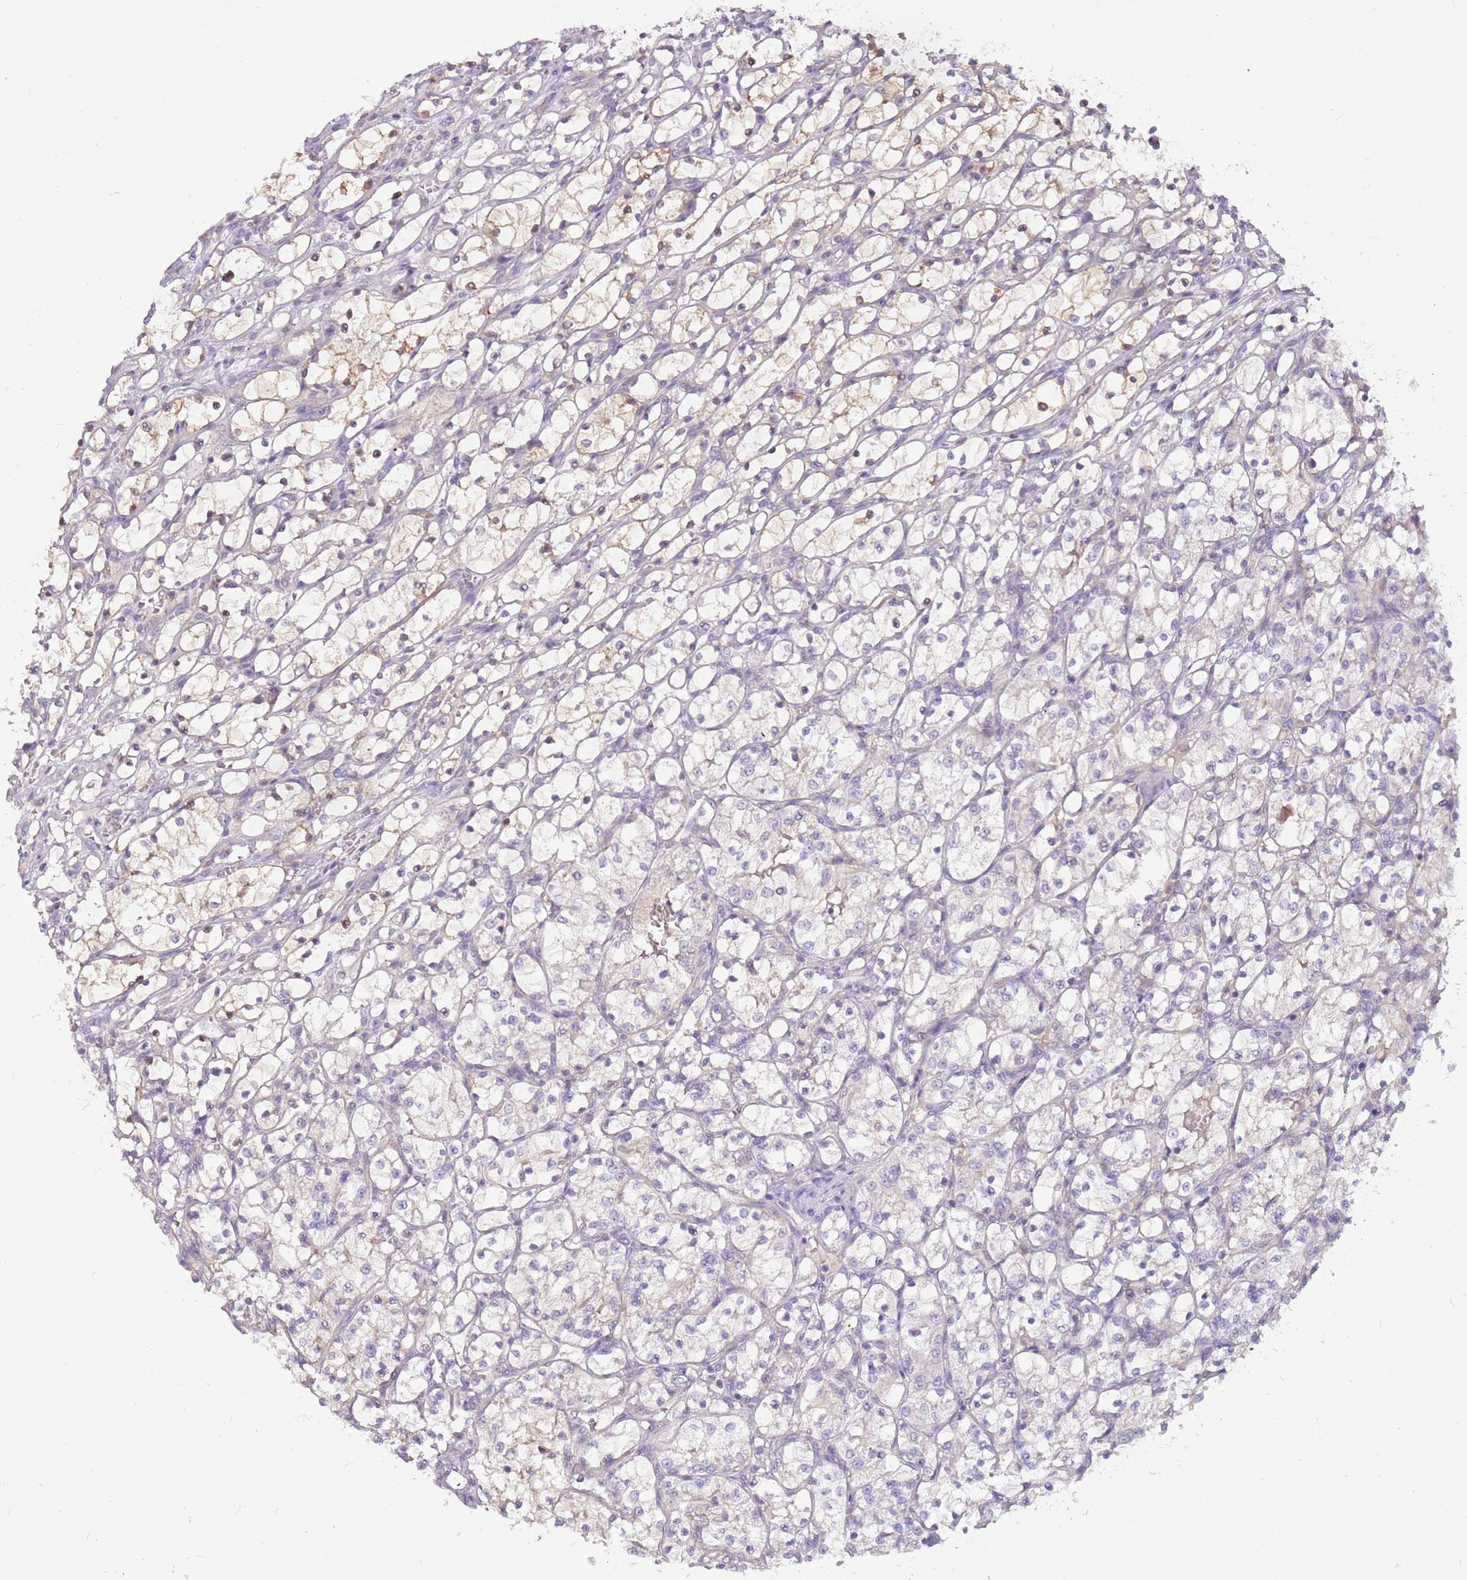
{"staining": {"intensity": "negative", "quantity": "none", "location": "none"}, "tissue": "renal cancer", "cell_type": "Tumor cells", "image_type": "cancer", "snomed": [{"axis": "morphology", "description": "Adenocarcinoma, NOS"}, {"axis": "topography", "description": "Kidney"}], "caption": "High magnification brightfield microscopy of renal cancer (adenocarcinoma) stained with DAB (3,3'-diaminobenzidine) (brown) and counterstained with hematoxylin (blue): tumor cells show no significant staining. (DAB IHC visualized using brightfield microscopy, high magnification).", "gene": "ARHGAP5", "patient": {"sex": "female", "age": 69}}